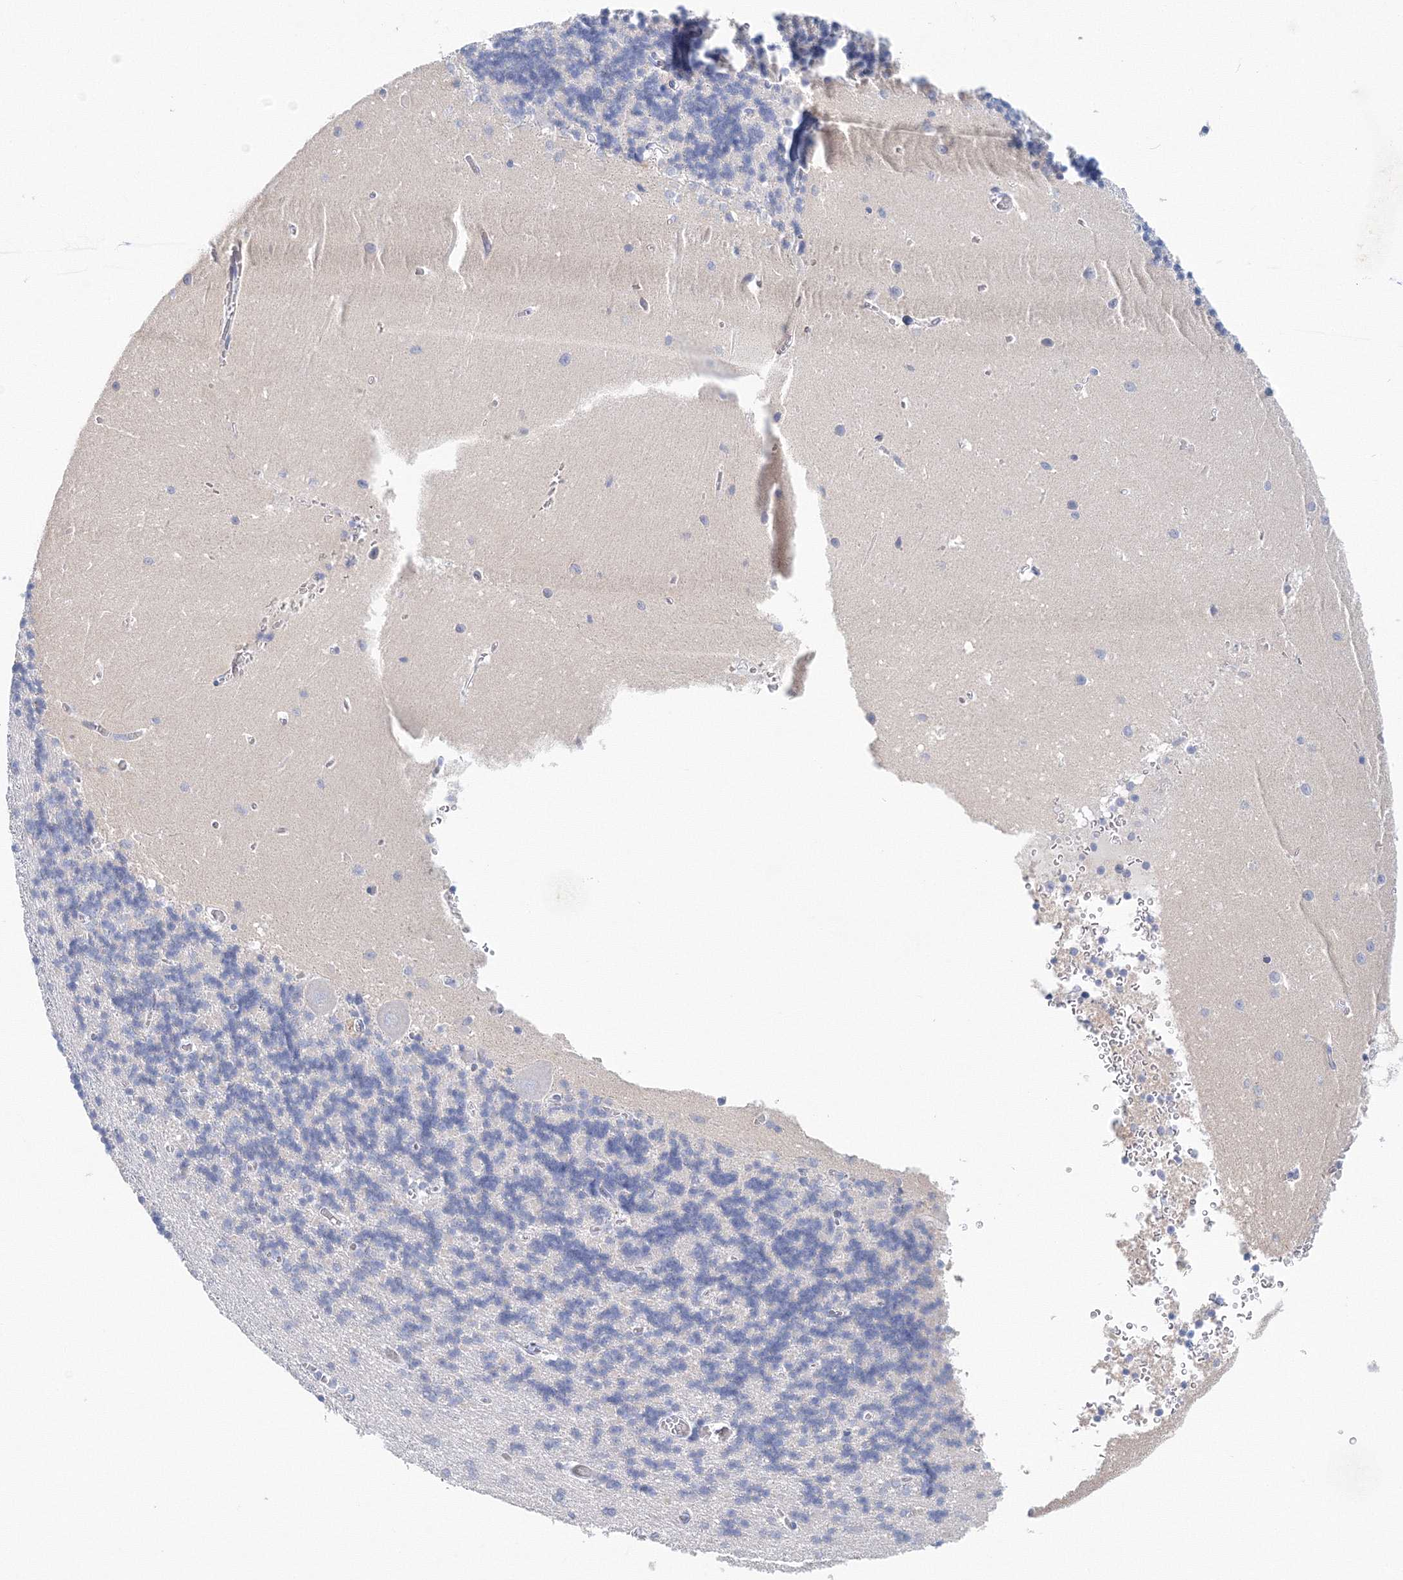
{"staining": {"intensity": "negative", "quantity": "none", "location": "none"}, "tissue": "cerebellum", "cell_type": "Cells in granular layer", "image_type": "normal", "snomed": [{"axis": "morphology", "description": "Normal tissue, NOS"}, {"axis": "topography", "description": "Cerebellum"}], "caption": "Immunohistochemistry photomicrograph of unremarkable cerebellum: human cerebellum stained with DAB (3,3'-diaminobenzidine) demonstrates no significant protein expression in cells in granular layer.", "gene": "LRRIQ4", "patient": {"sex": "male", "age": 37}}